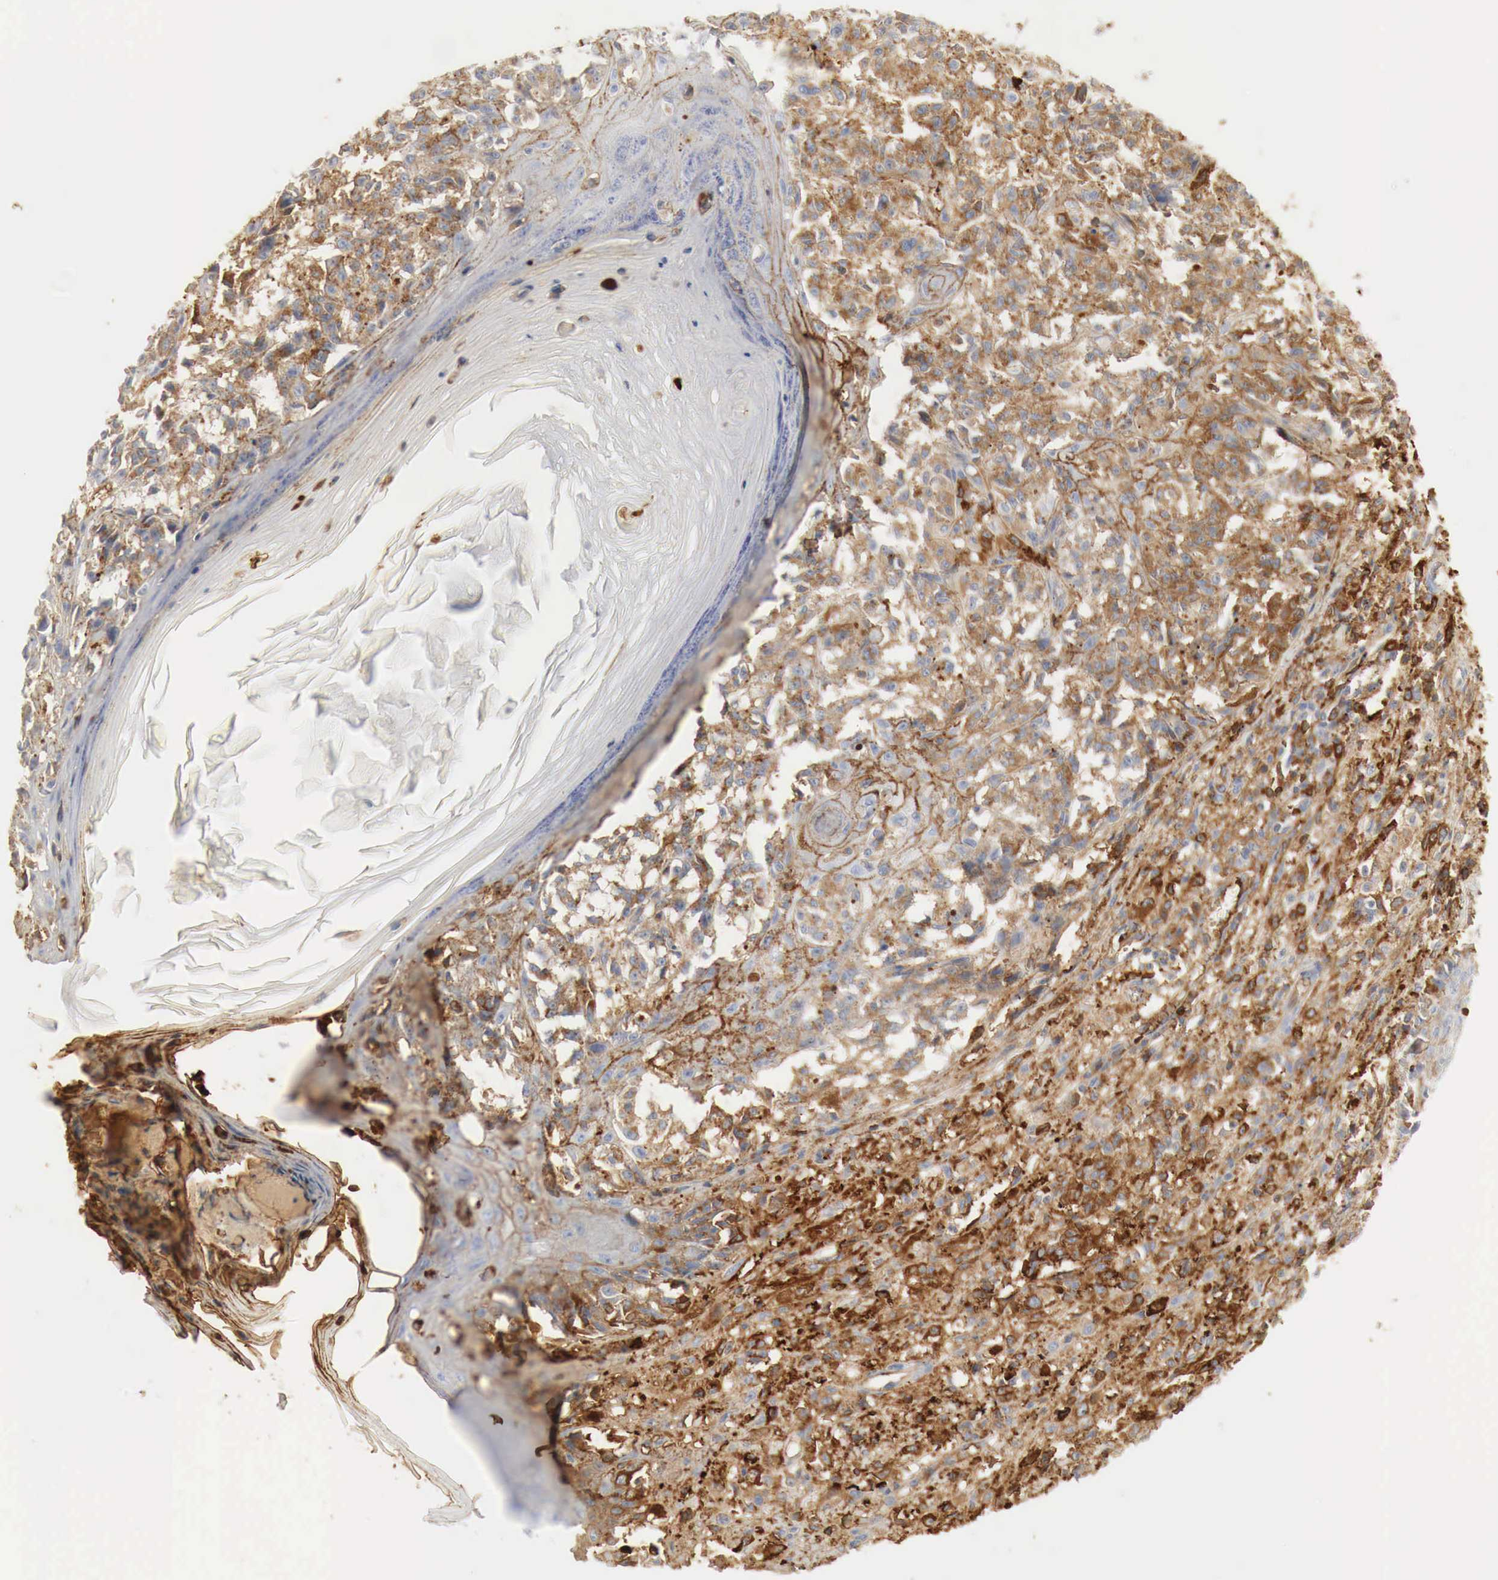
{"staining": {"intensity": "strong", "quantity": ">75%", "location": "cytoplasmic/membranous"}, "tissue": "melanoma", "cell_type": "Tumor cells", "image_type": "cancer", "snomed": [{"axis": "morphology", "description": "Malignant melanoma, NOS"}, {"axis": "topography", "description": "Skin"}], "caption": "IHC photomicrograph of neoplastic tissue: human melanoma stained using IHC reveals high levels of strong protein expression localized specifically in the cytoplasmic/membranous of tumor cells, appearing as a cytoplasmic/membranous brown color.", "gene": "IGLC3", "patient": {"sex": "male", "age": 80}}